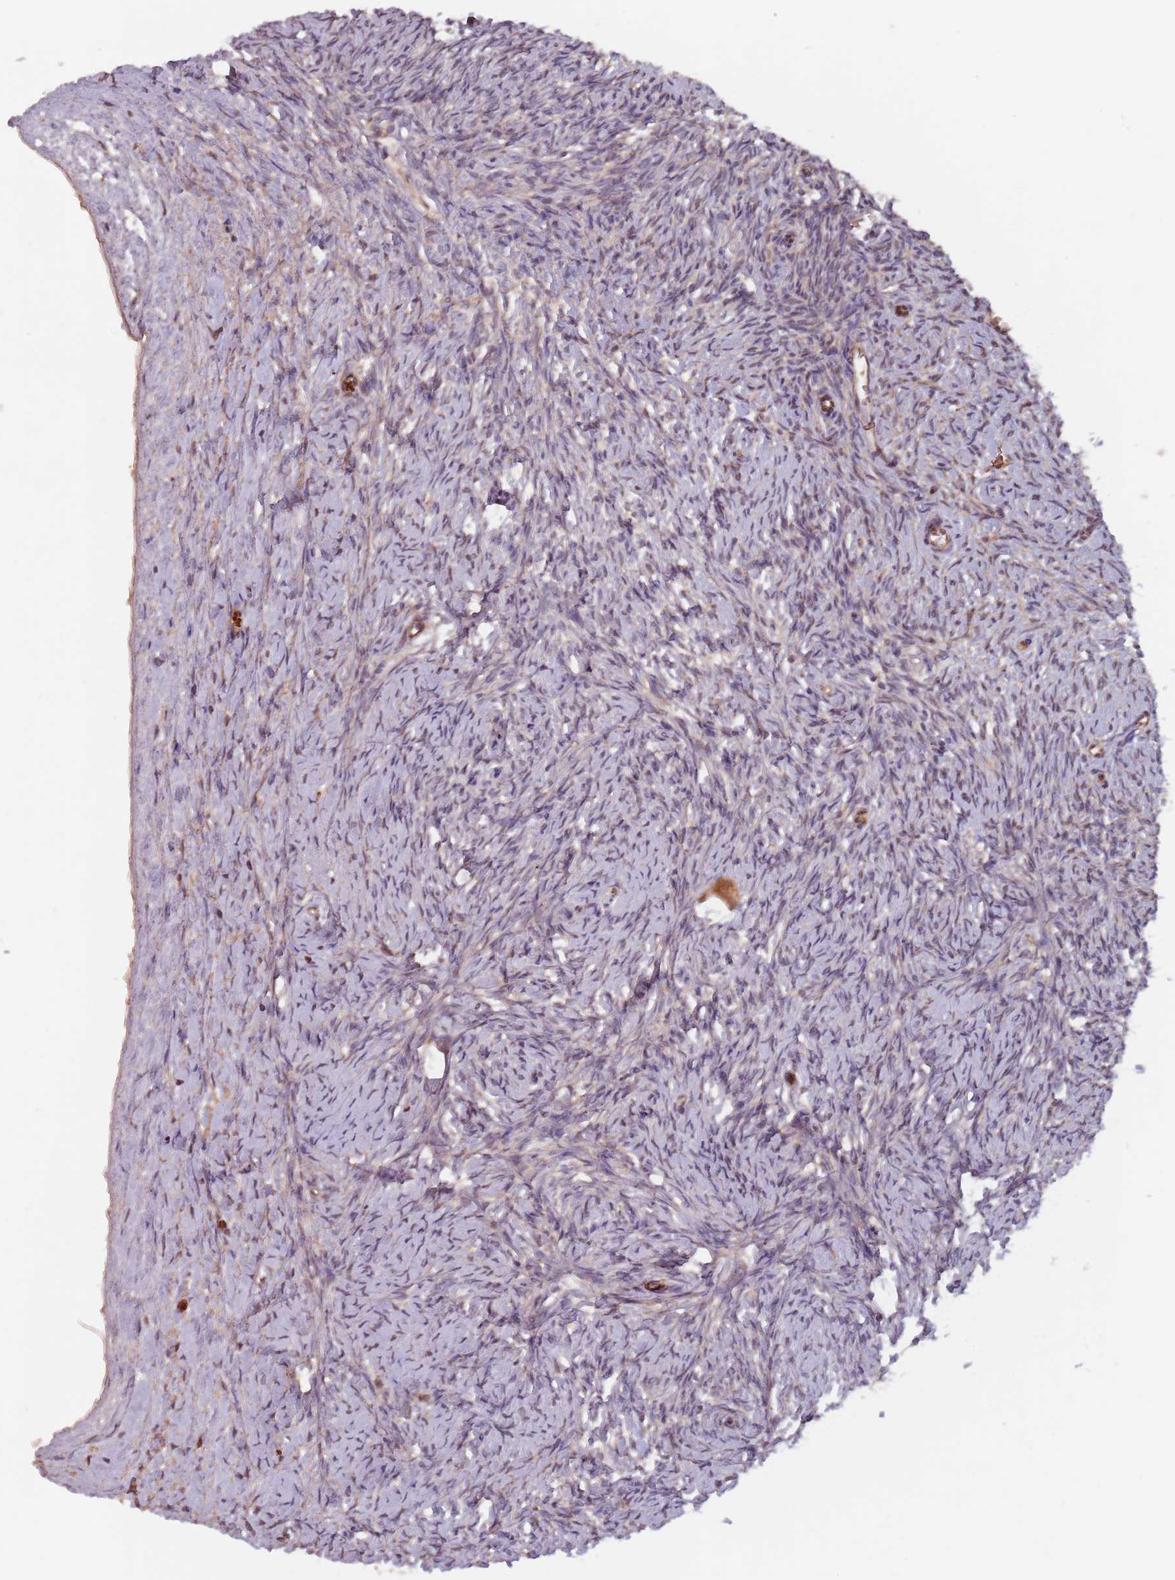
{"staining": {"intensity": "moderate", "quantity": ">75%", "location": "cytoplasmic/membranous"}, "tissue": "ovary", "cell_type": "Follicle cells", "image_type": "normal", "snomed": [{"axis": "morphology", "description": "Normal tissue, NOS"}, {"axis": "morphology", "description": "Developmental malformation"}, {"axis": "topography", "description": "Ovary"}], "caption": "The immunohistochemical stain labels moderate cytoplasmic/membranous positivity in follicle cells of normal ovary.", "gene": "GPR180", "patient": {"sex": "female", "age": 39}}